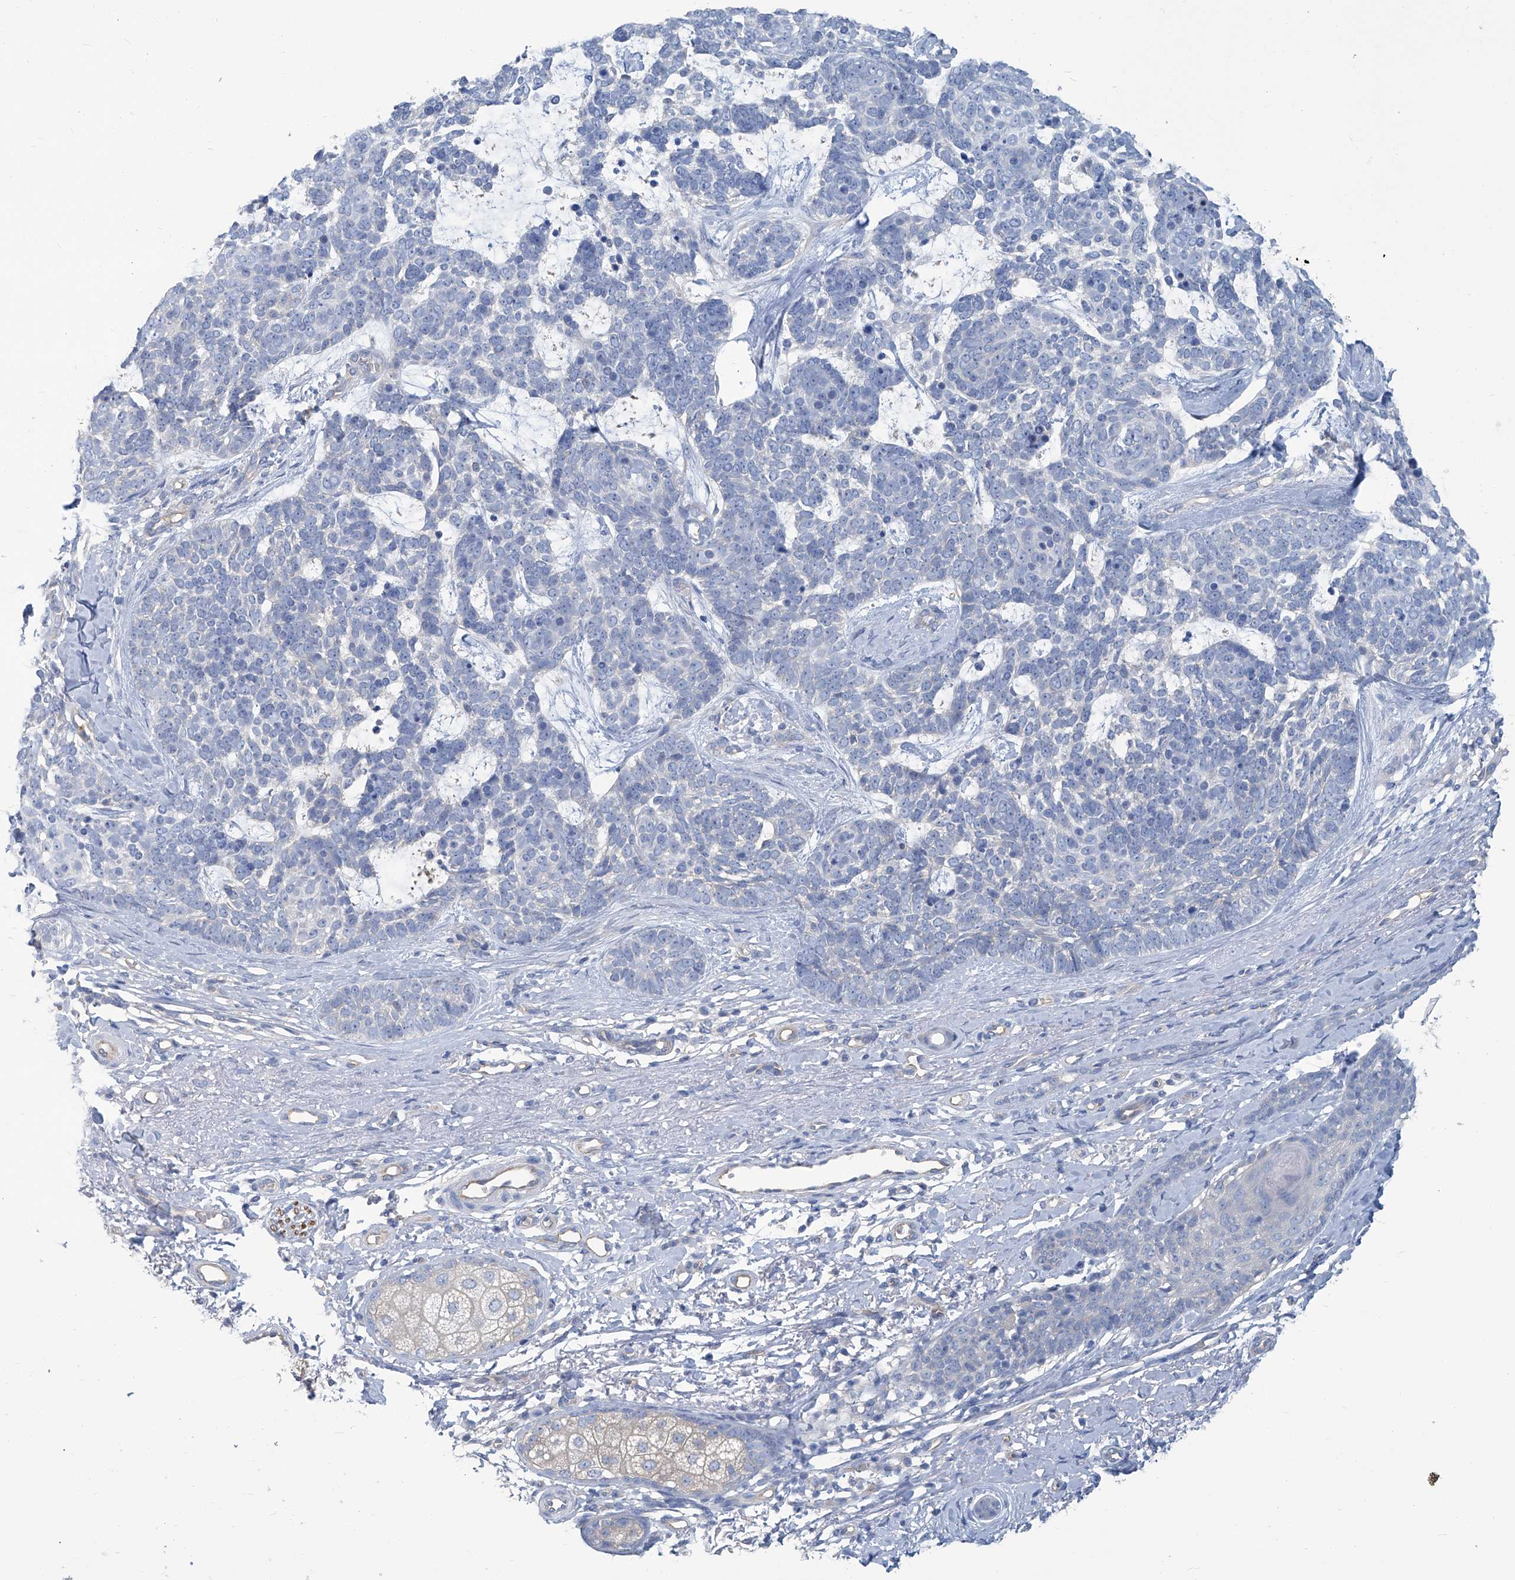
{"staining": {"intensity": "negative", "quantity": "none", "location": "none"}, "tissue": "skin cancer", "cell_type": "Tumor cells", "image_type": "cancer", "snomed": [{"axis": "morphology", "description": "Basal cell carcinoma"}, {"axis": "topography", "description": "Skin"}], "caption": "Skin basal cell carcinoma was stained to show a protein in brown. There is no significant expression in tumor cells. The staining was performed using DAB to visualize the protein expression in brown, while the nuclei were stained in blue with hematoxylin (Magnification: 20x).", "gene": "PFKL", "patient": {"sex": "female", "age": 81}}